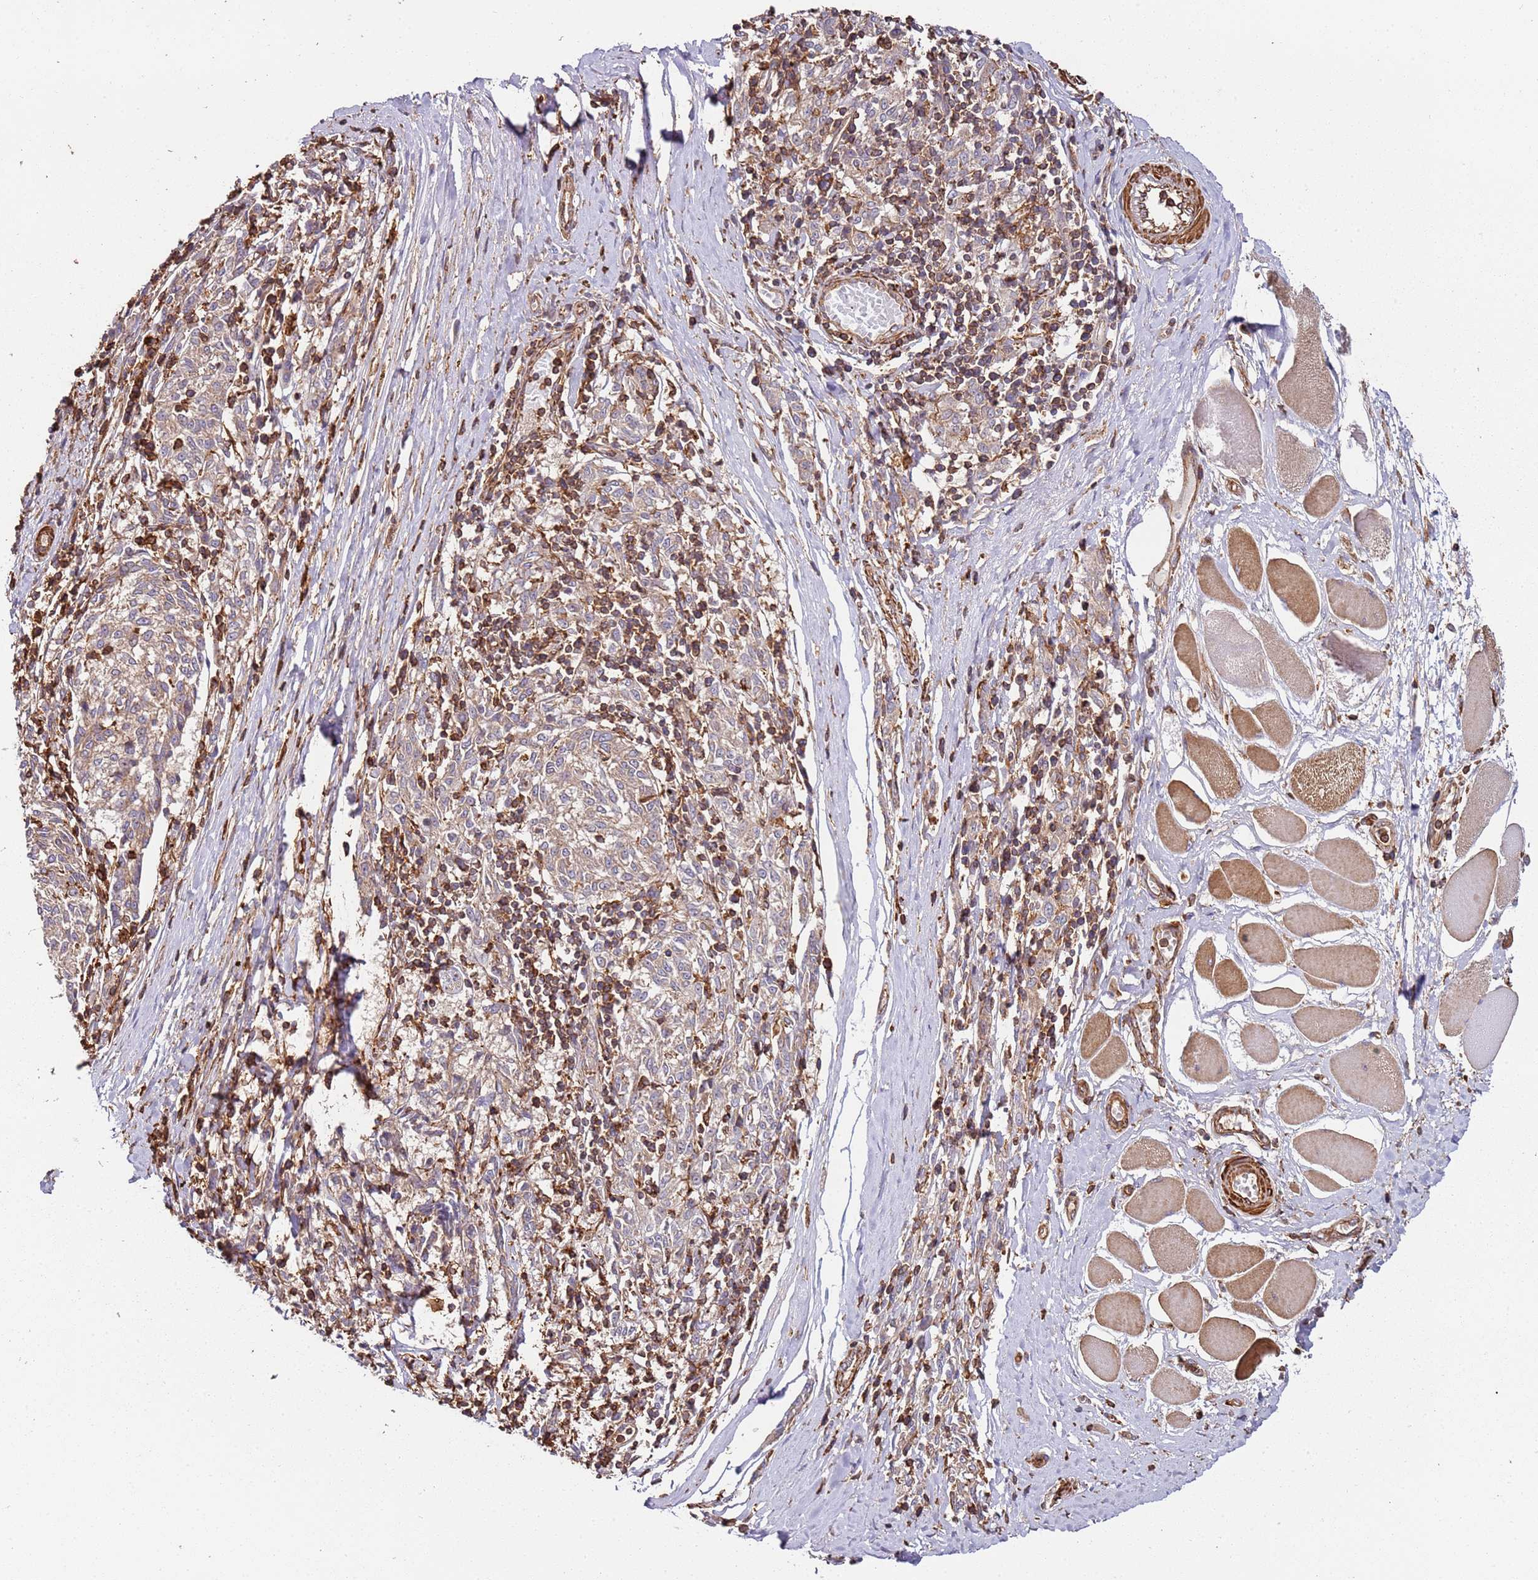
{"staining": {"intensity": "weak", "quantity": "25%-75%", "location": "cytoplasmic/membranous"}, "tissue": "melanoma", "cell_type": "Tumor cells", "image_type": "cancer", "snomed": [{"axis": "morphology", "description": "Malignant melanoma, NOS"}, {"axis": "topography", "description": "Skin"}], "caption": "Immunohistochemistry (DAB) staining of human malignant melanoma exhibits weak cytoplasmic/membranous protein expression in about 25%-75% of tumor cells. The protein of interest is shown in brown color, while the nuclei are stained blue.", "gene": "CYP2U1", "patient": {"sex": "female", "age": 72}}